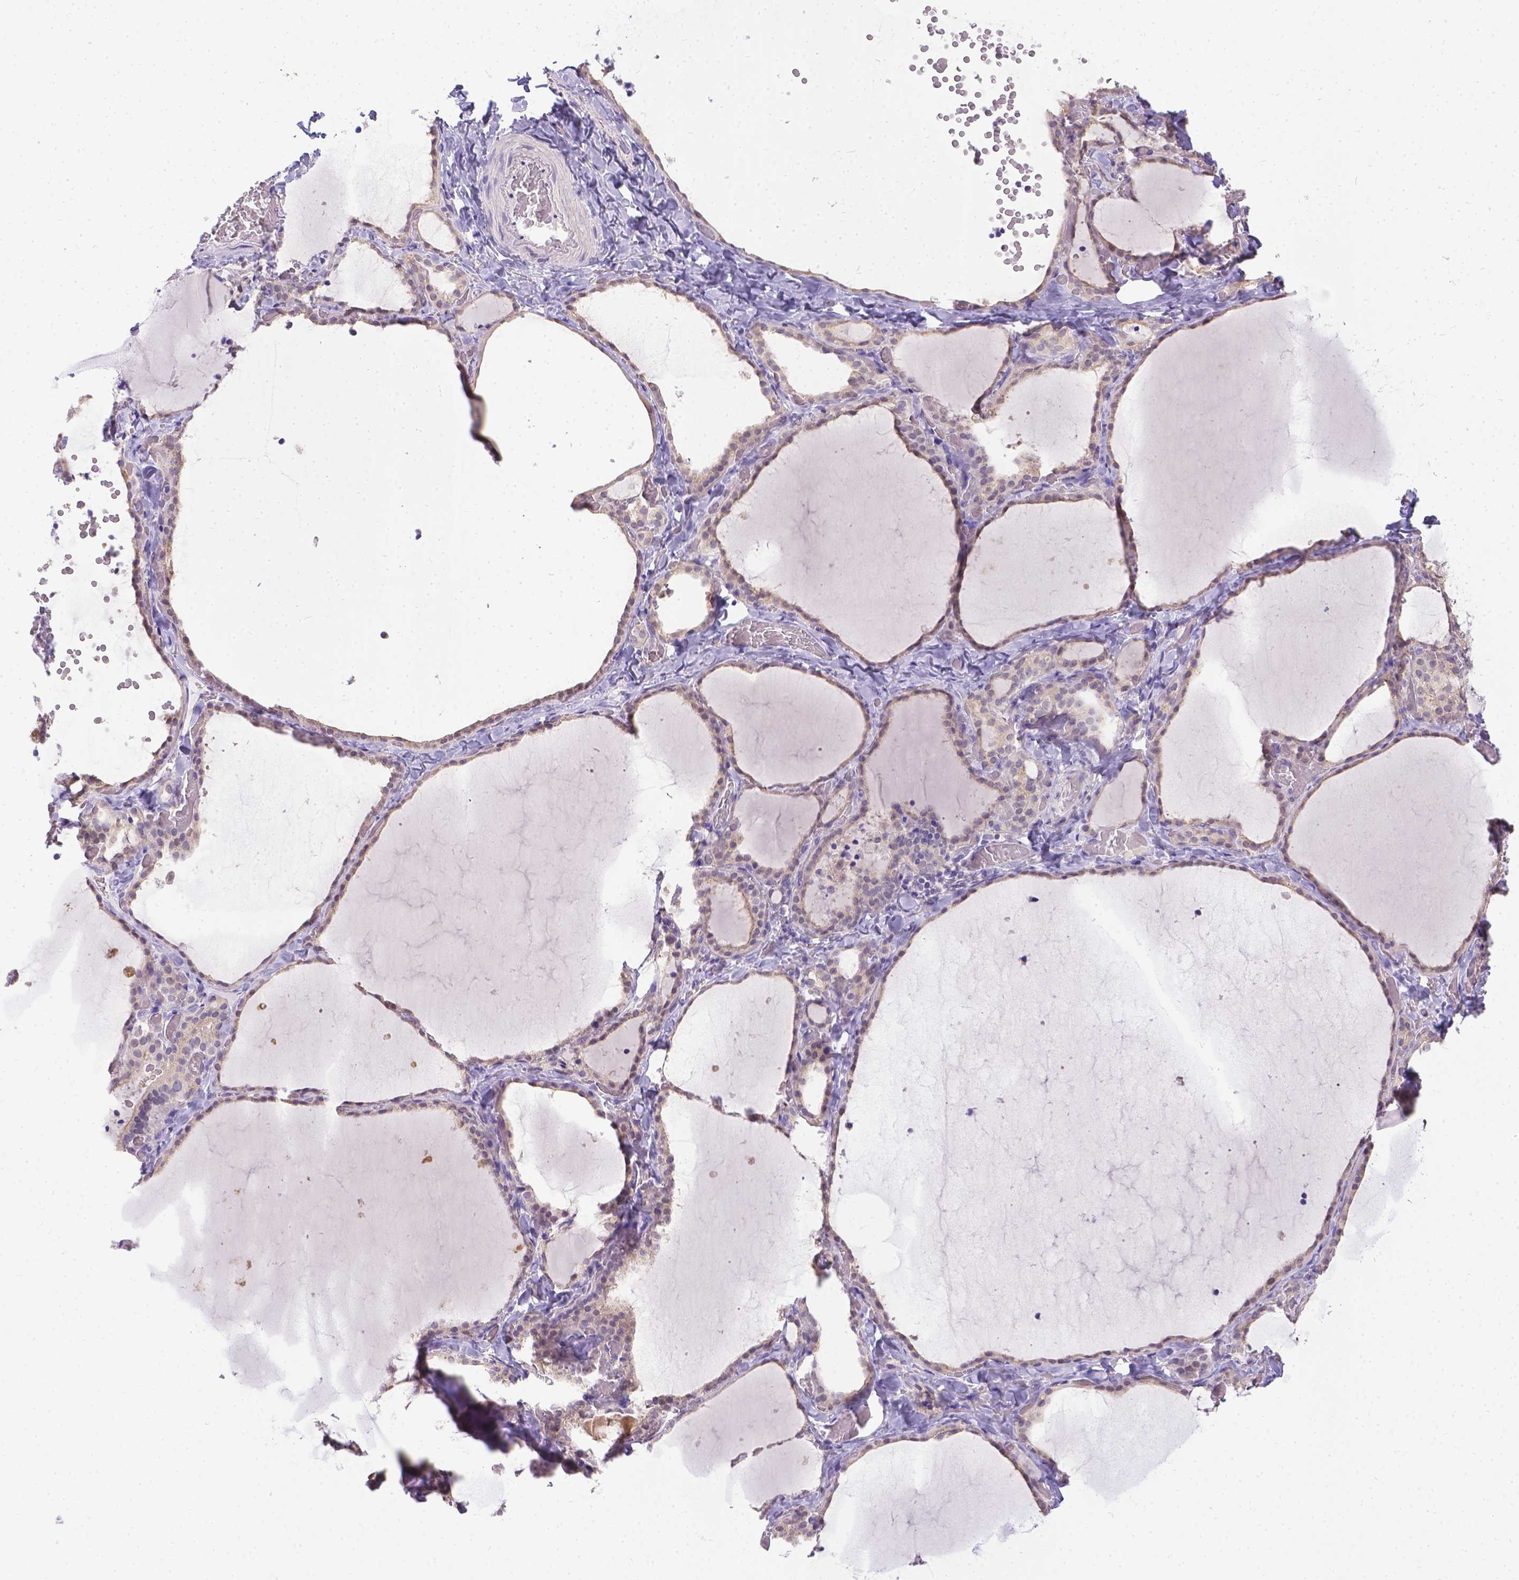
{"staining": {"intensity": "negative", "quantity": "none", "location": "none"}, "tissue": "thyroid gland", "cell_type": "Glandular cells", "image_type": "normal", "snomed": [{"axis": "morphology", "description": "Normal tissue, NOS"}, {"axis": "topography", "description": "Thyroid gland"}], "caption": "This image is of unremarkable thyroid gland stained with immunohistochemistry to label a protein in brown with the nuclei are counter-stained blue. There is no staining in glandular cells. Brightfield microscopy of immunohistochemistry (IHC) stained with DAB (brown) and hematoxylin (blue), captured at high magnification.", "gene": "TTLL6", "patient": {"sex": "female", "age": 22}}